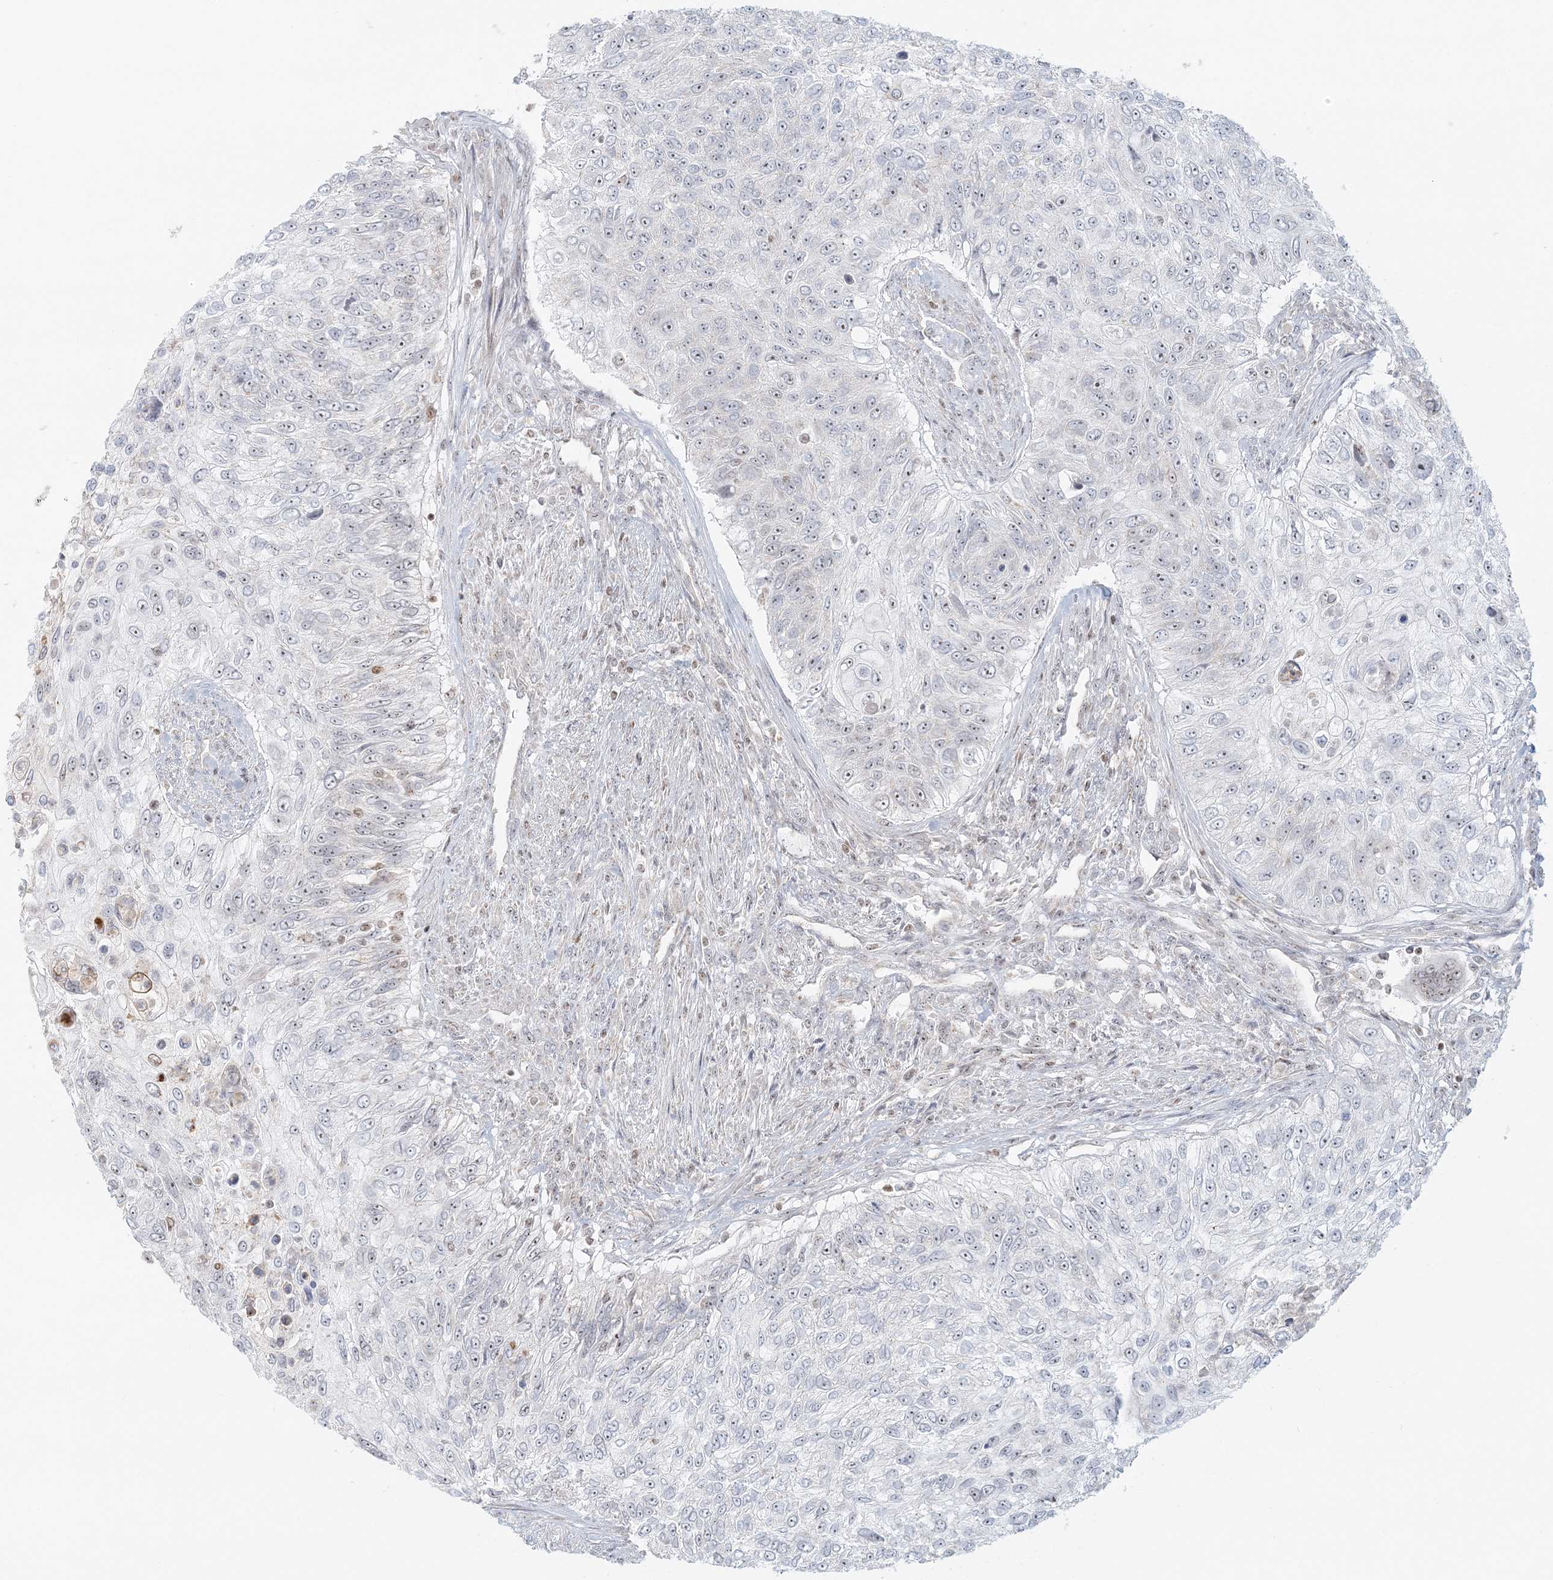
{"staining": {"intensity": "negative", "quantity": "none", "location": "none"}, "tissue": "urothelial cancer", "cell_type": "Tumor cells", "image_type": "cancer", "snomed": [{"axis": "morphology", "description": "Urothelial carcinoma, High grade"}, {"axis": "topography", "description": "Urinary bladder"}], "caption": "DAB (3,3'-diaminobenzidine) immunohistochemical staining of urothelial carcinoma (high-grade) demonstrates no significant expression in tumor cells. (Stains: DAB (3,3'-diaminobenzidine) immunohistochemistry with hematoxylin counter stain, Microscopy: brightfield microscopy at high magnification).", "gene": "UBE2F", "patient": {"sex": "female", "age": 60}}